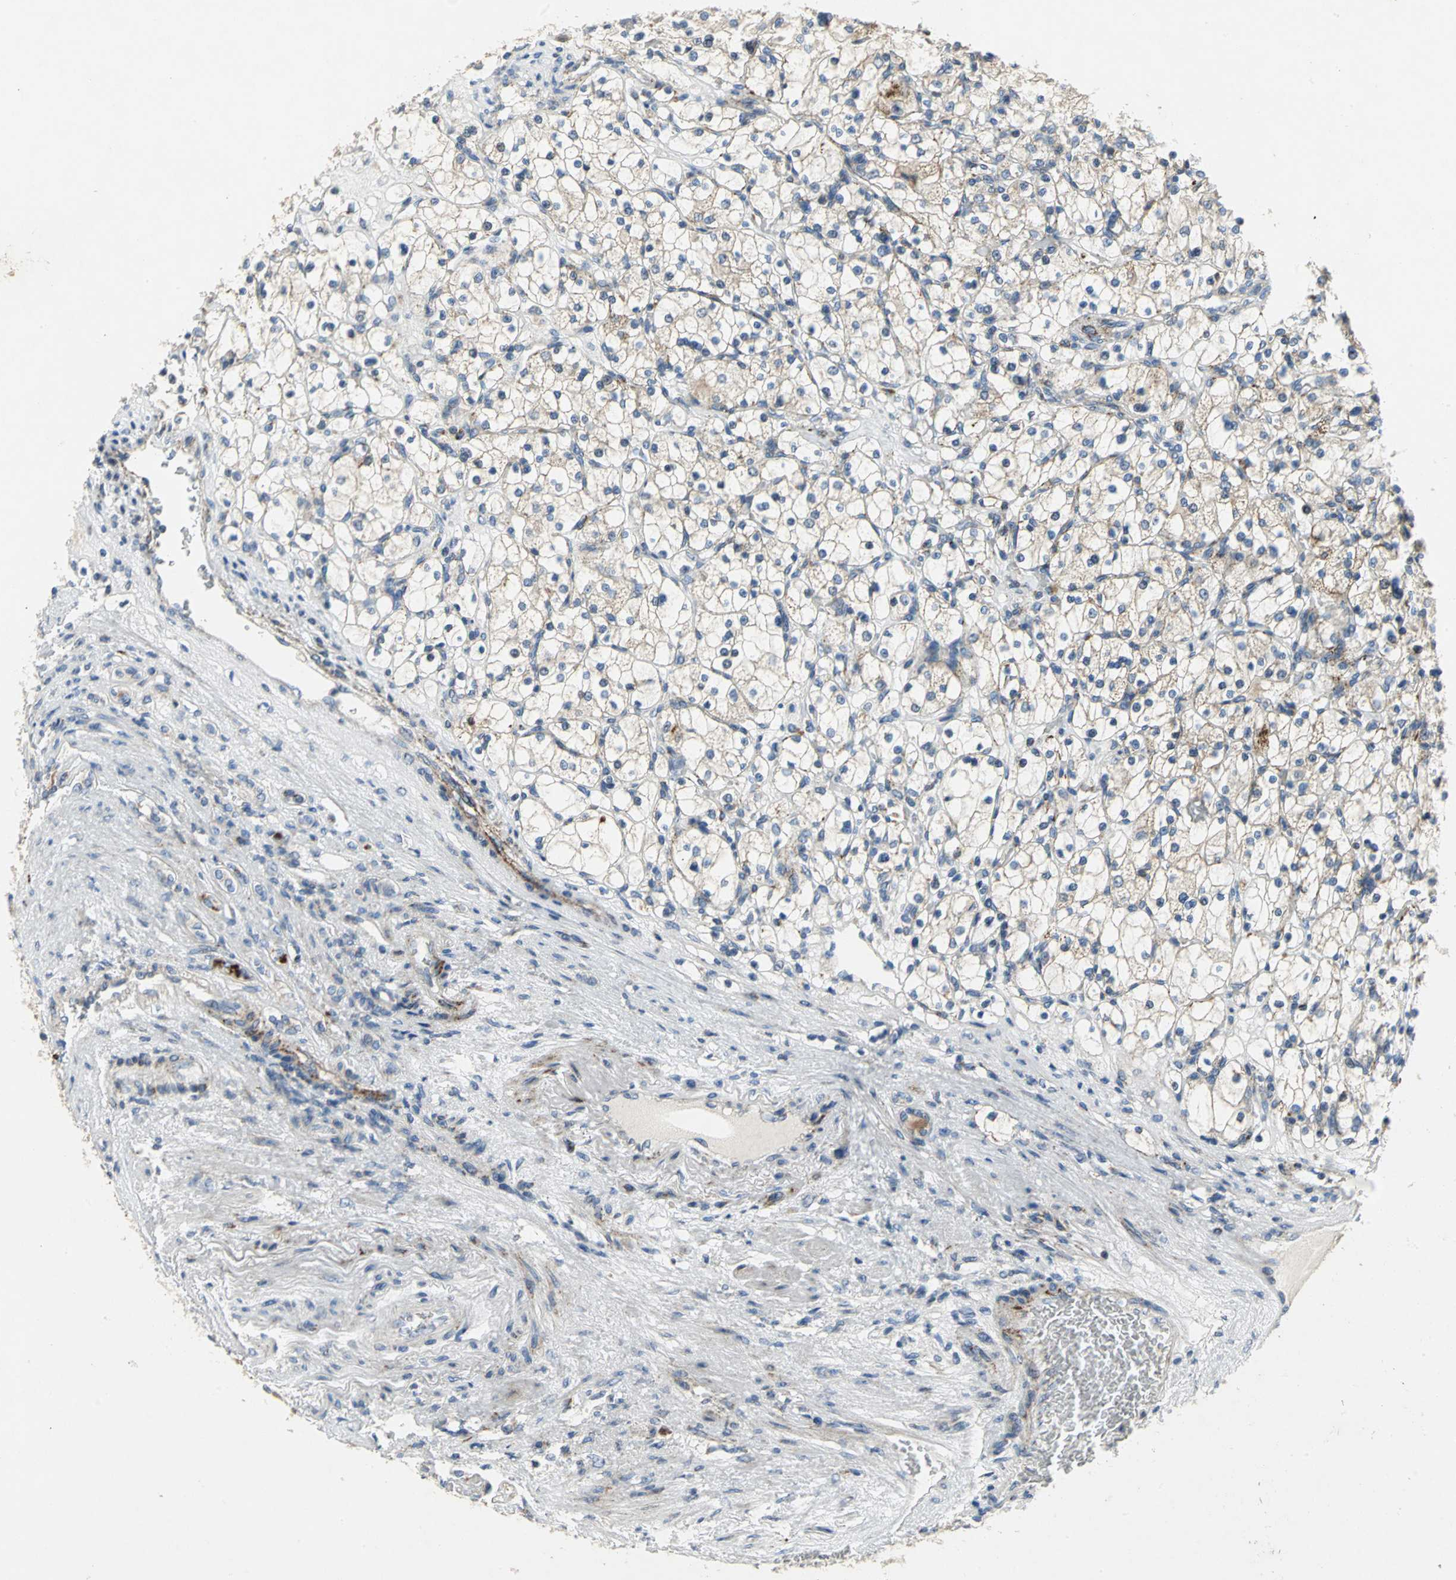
{"staining": {"intensity": "moderate", "quantity": "<25%", "location": "cytoplasmic/membranous"}, "tissue": "renal cancer", "cell_type": "Tumor cells", "image_type": "cancer", "snomed": [{"axis": "morphology", "description": "Adenocarcinoma, NOS"}, {"axis": "topography", "description": "Kidney"}], "caption": "IHC photomicrograph of renal cancer (adenocarcinoma) stained for a protein (brown), which exhibits low levels of moderate cytoplasmic/membranous staining in about <25% of tumor cells.", "gene": "SPPL2B", "patient": {"sex": "female", "age": 83}}